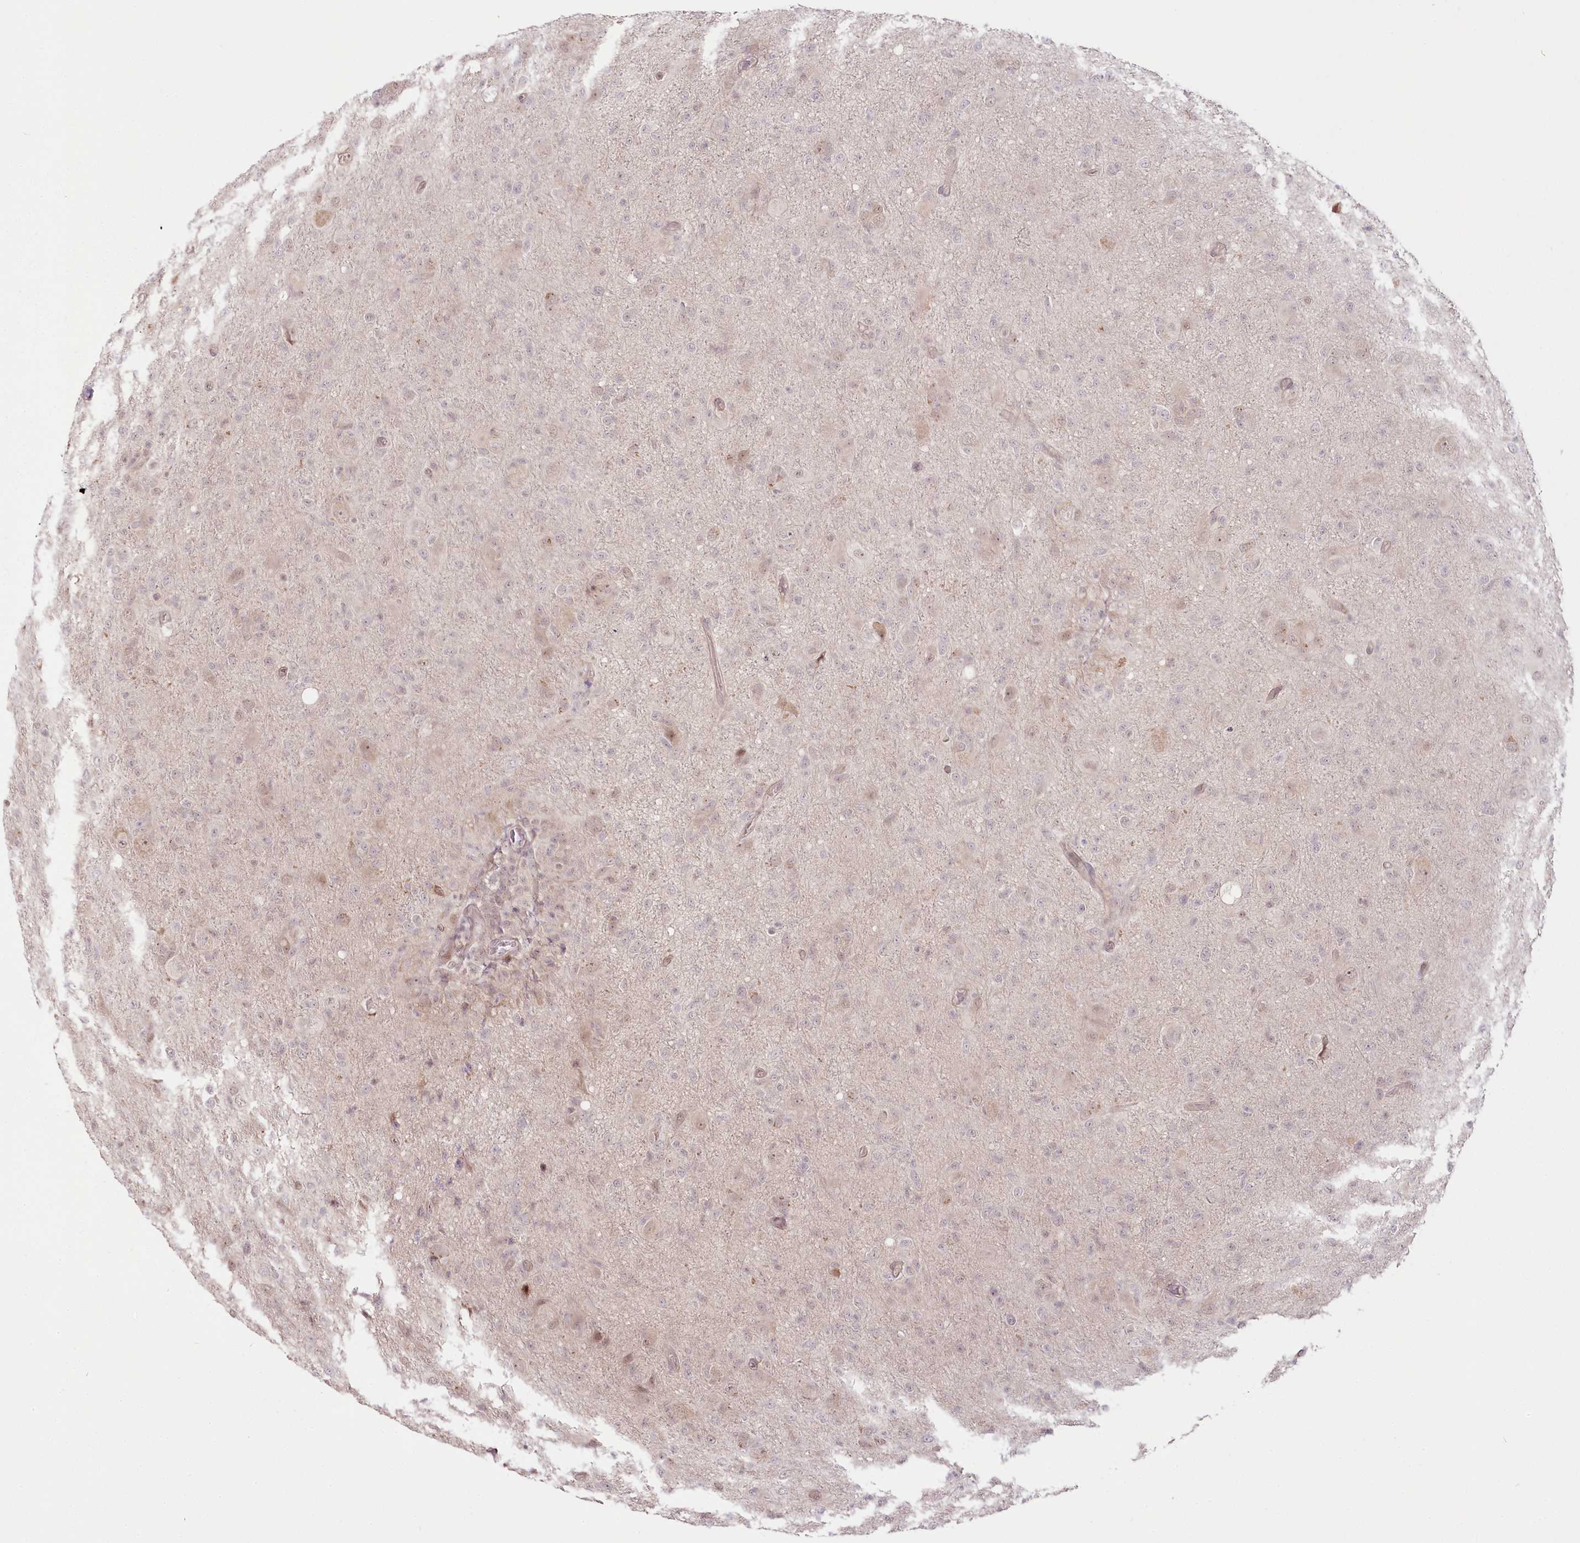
{"staining": {"intensity": "weak", "quantity": "25%-75%", "location": "cytoplasmic/membranous,nuclear"}, "tissue": "glioma", "cell_type": "Tumor cells", "image_type": "cancer", "snomed": [{"axis": "morphology", "description": "Glioma, malignant, High grade"}, {"axis": "topography", "description": "Brain"}], "caption": "Weak cytoplasmic/membranous and nuclear protein expression is seen in approximately 25%-75% of tumor cells in glioma. The staining was performed using DAB (3,3'-diaminobenzidine), with brown indicating positive protein expression. Nuclei are stained blue with hematoxylin.", "gene": "R3HDM2", "patient": {"sex": "female", "age": 57}}